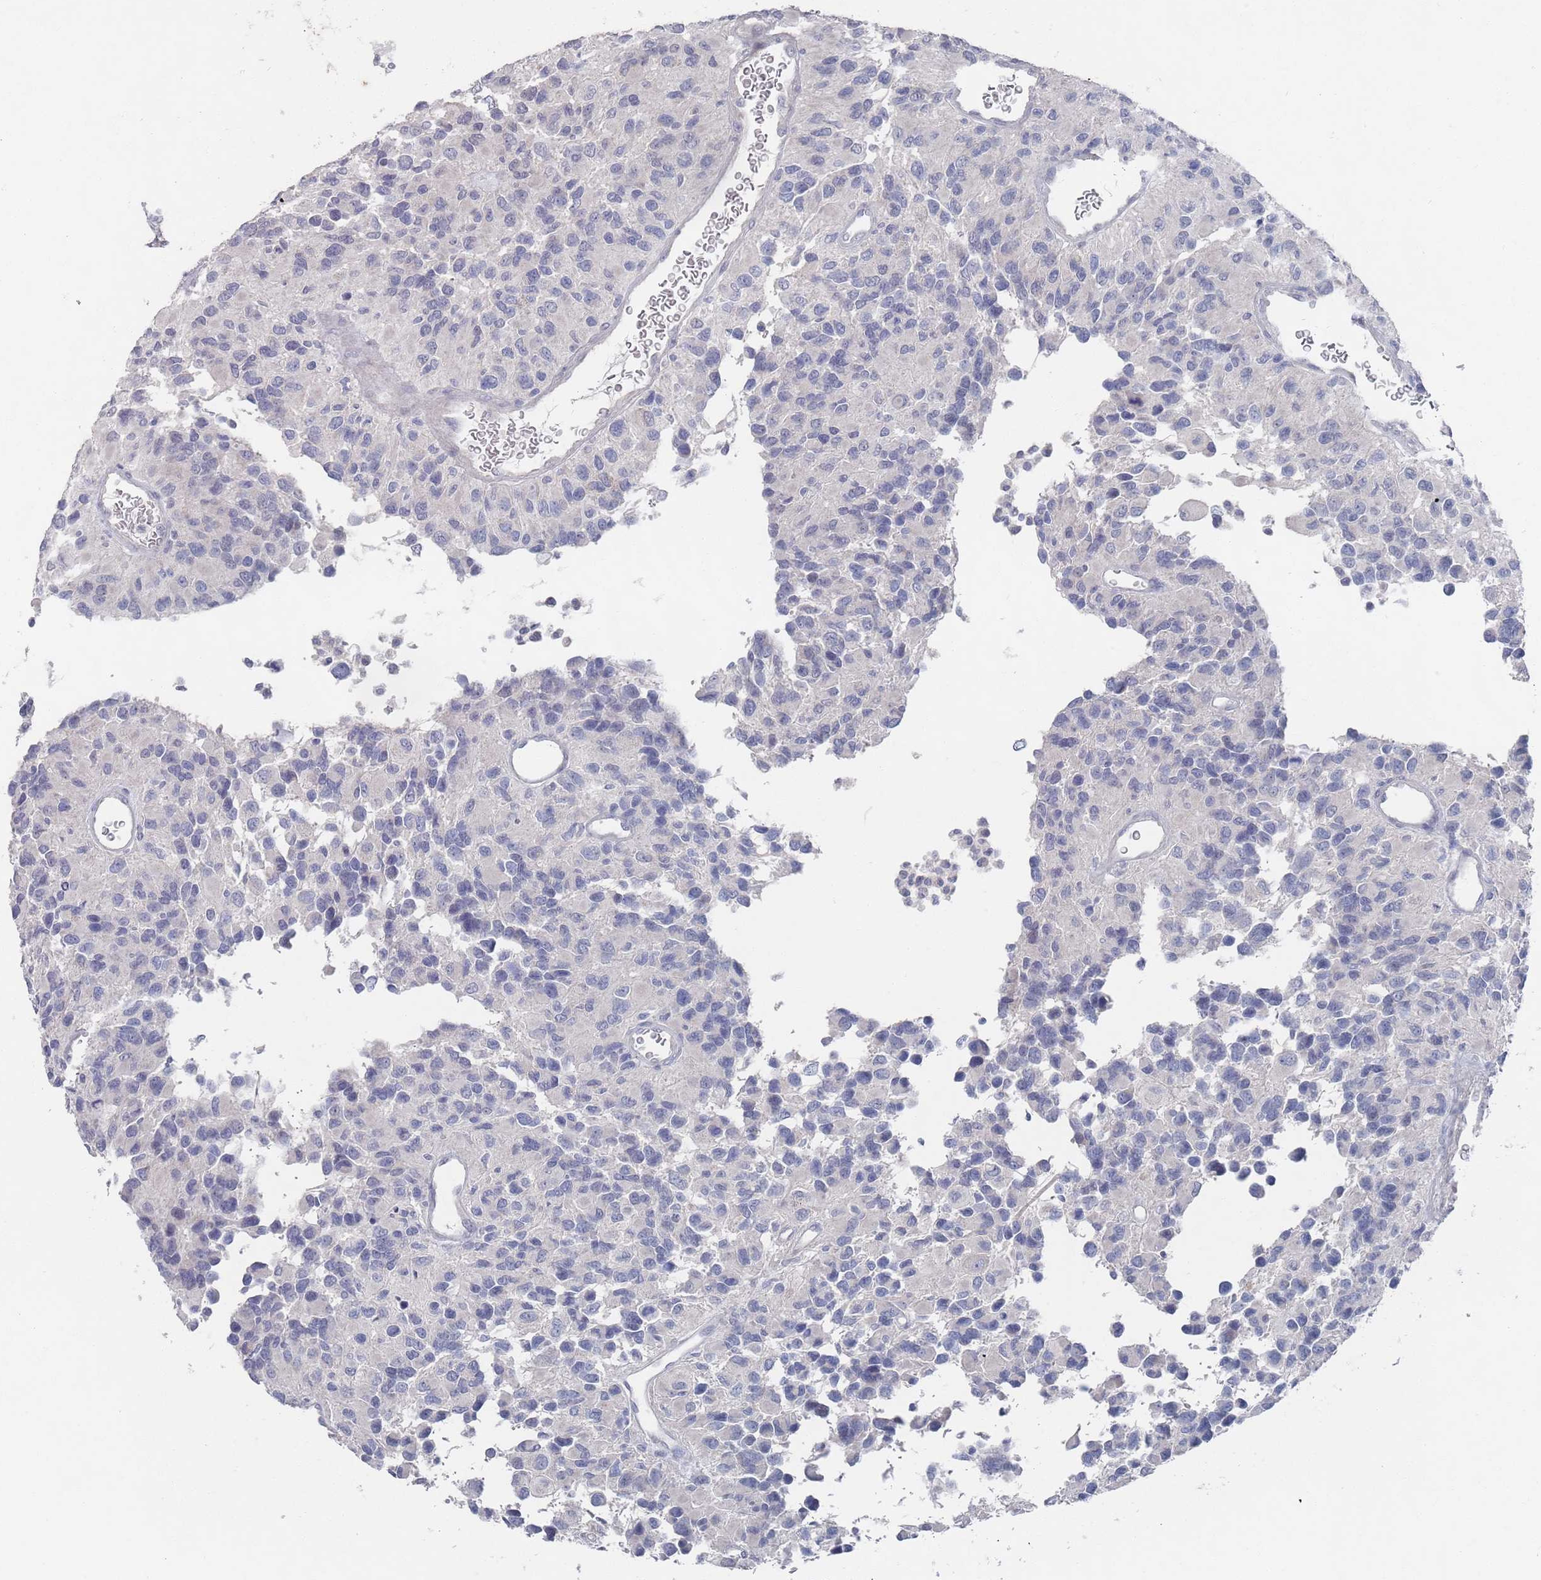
{"staining": {"intensity": "negative", "quantity": "none", "location": "none"}, "tissue": "glioma", "cell_type": "Tumor cells", "image_type": "cancer", "snomed": [{"axis": "morphology", "description": "Glioma, malignant, High grade"}, {"axis": "topography", "description": "Brain"}], "caption": "A micrograph of malignant high-grade glioma stained for a protein displays no brown staining in tumor cells. Brightfield microscopy of immunohistochemistry stained with DAB (brown) and hematoxylin (blue), captured at high magnification.", "gene": "PROM2", "patient": {"sex": "male", "age": 77}}